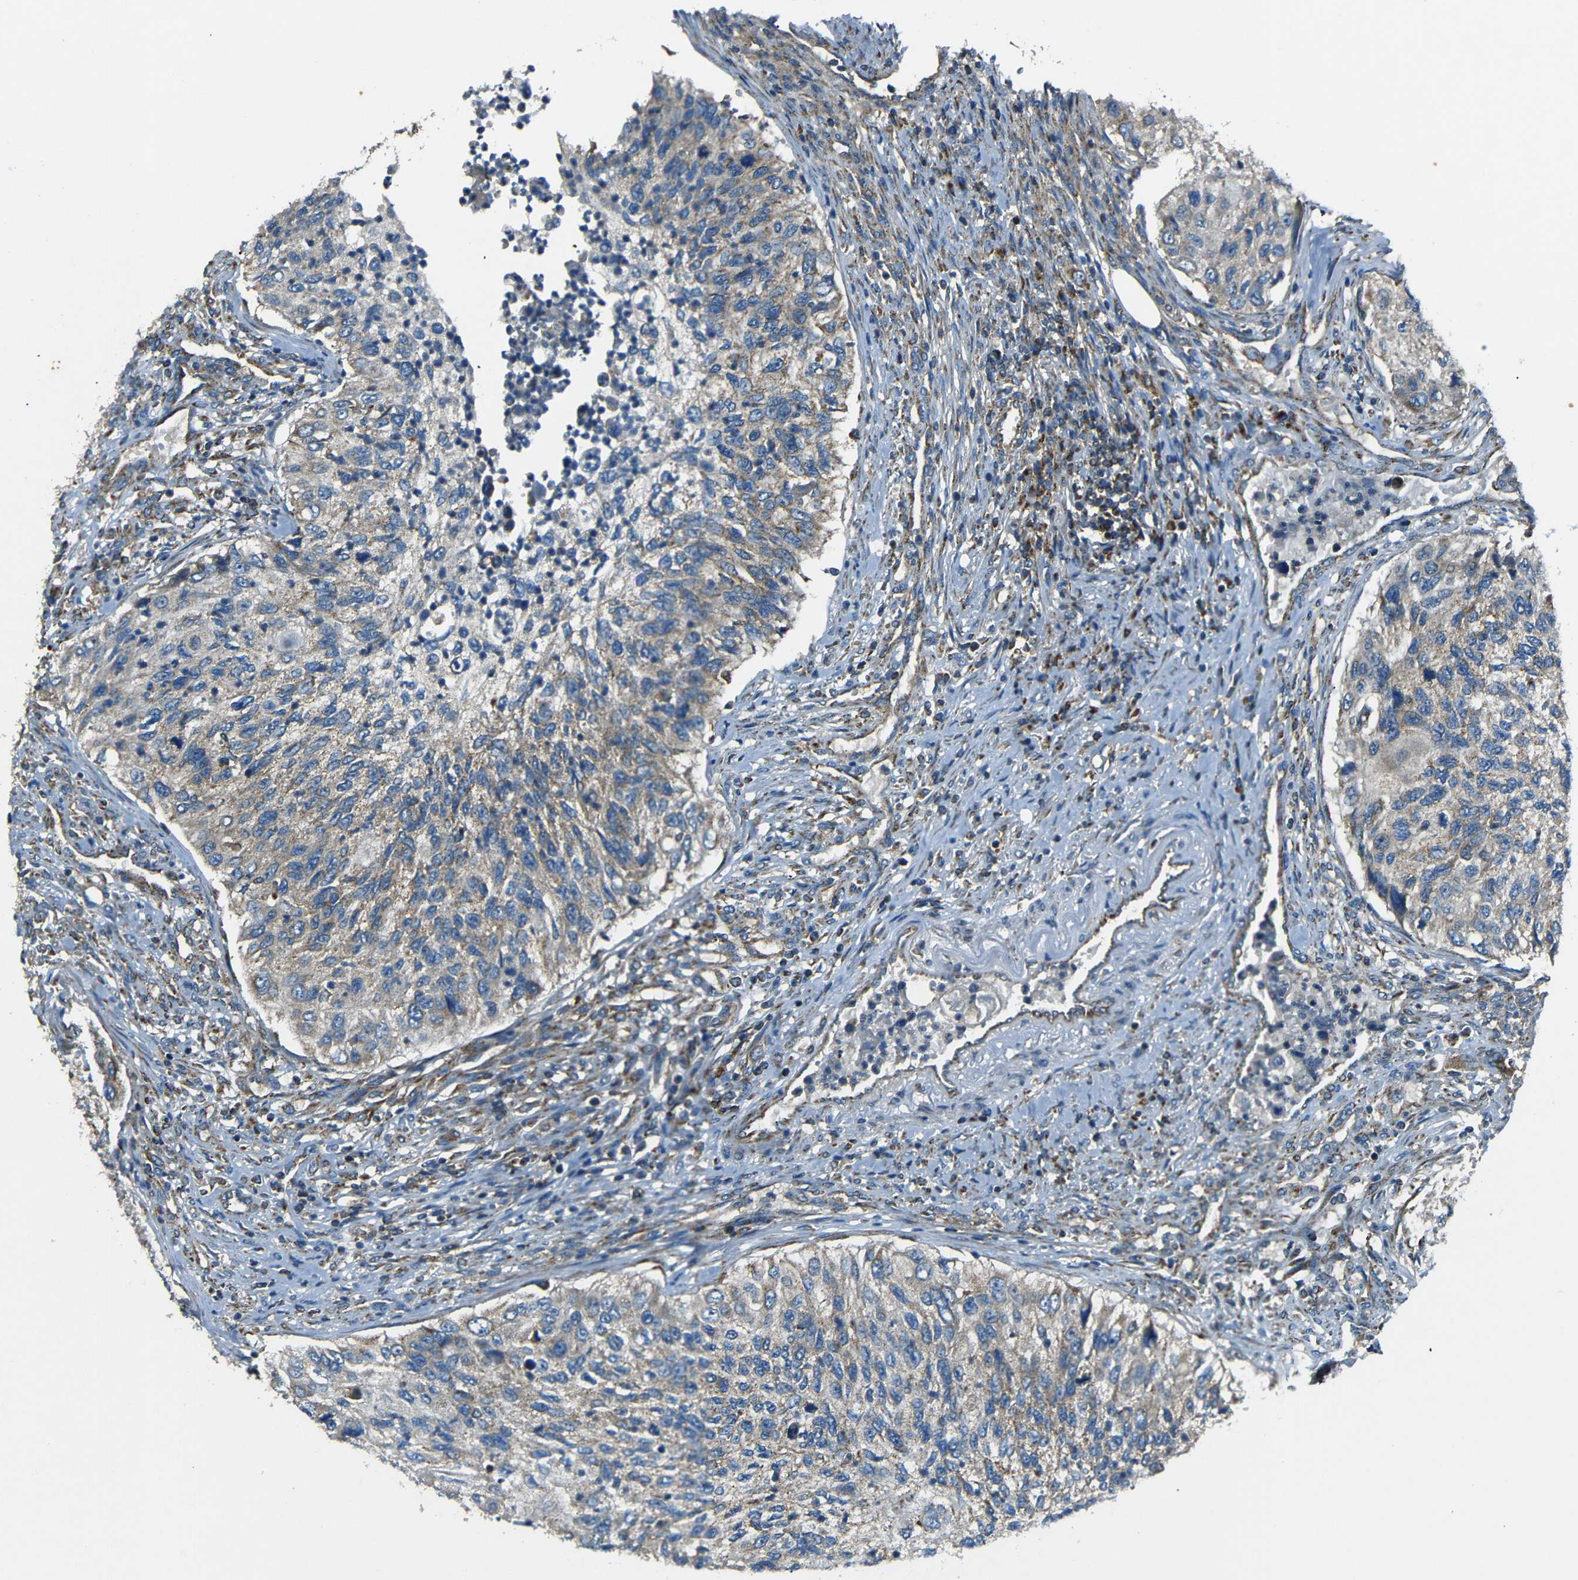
{"staining": {"intensity": "weak", "quantity": ">75%", "location": "cytoplasmic/membranous"}, "tissue": "urothelial cancer", "cell_type": "Tumor cells", "image_type": "cancer", "snomed": [{"axis": "morphology", "description": "Urothelial carcinoma, High grade"}, {"axis": "topography", "description": "Urinary bladder"}], "caption": "A low amount of weak cytoplasmic/membranous staining is present in approximately >75% of tumor cells in high-grade urothelial carcinoma tissue.", "gene": "NETO2", "patient": {"sex": "female", "age": 60}}